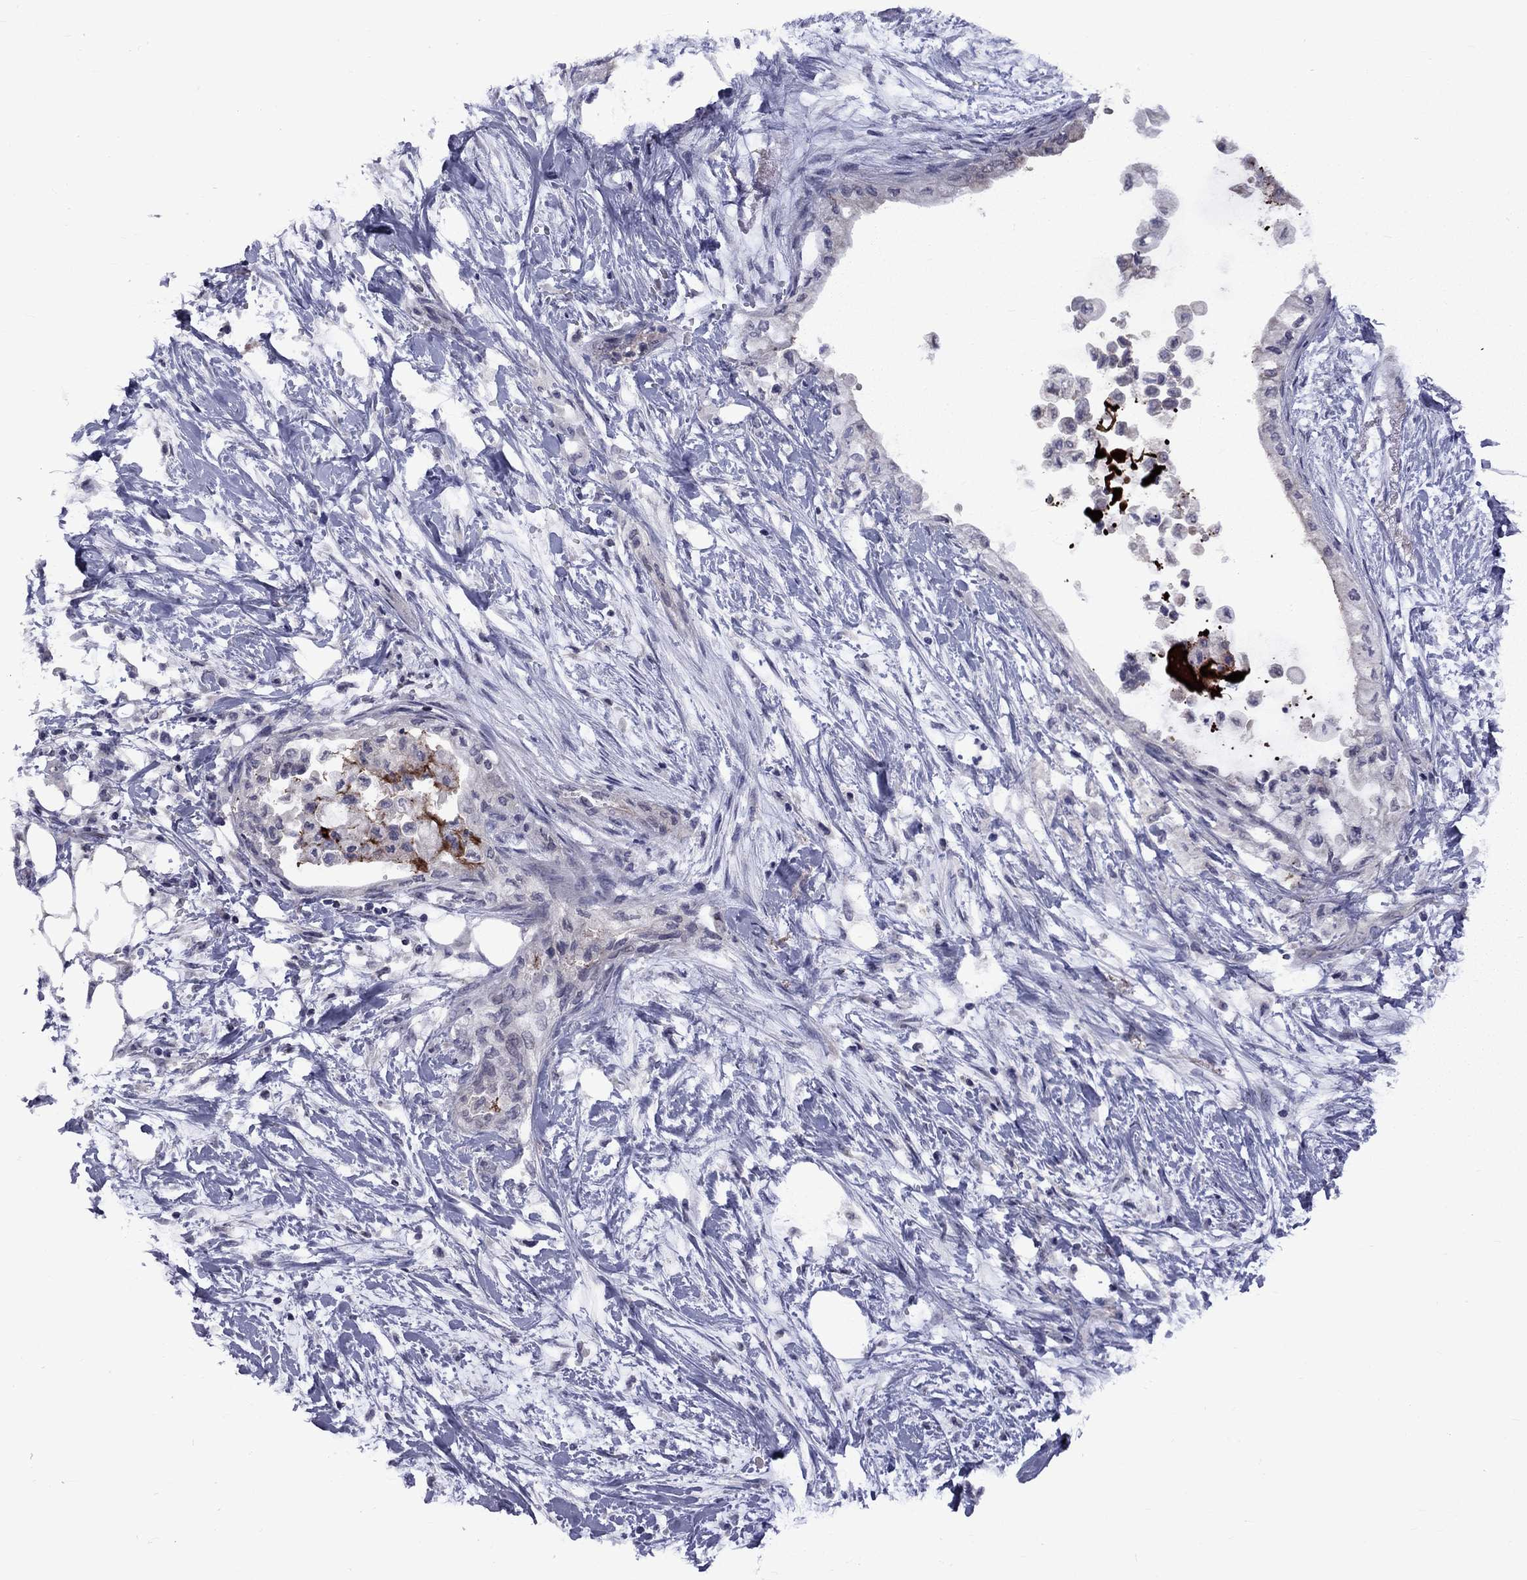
{"staining": {"intensity": "negative", "quantity": "none", "location": "none"}, "tissue": "pancreatic cancer", "cell_type": "Tumor cells", "image_type": "cancer", "snomed": [{"axis": "morphology", "description": "Normal tissue, NOS"}, {"axis": "morphology", "description": "Adenocarcinoma, NOS"}, {"axis": "topography", "description": "Pancreas"}, {"axis": "topography", "description": "Duodenum"}], "caption": "The image shows no staining of tumor cells in pancreatic cancer (adenocarcinoma).", "gene": "SNTA1", "patient": {"sex": "female", "age": 60}}